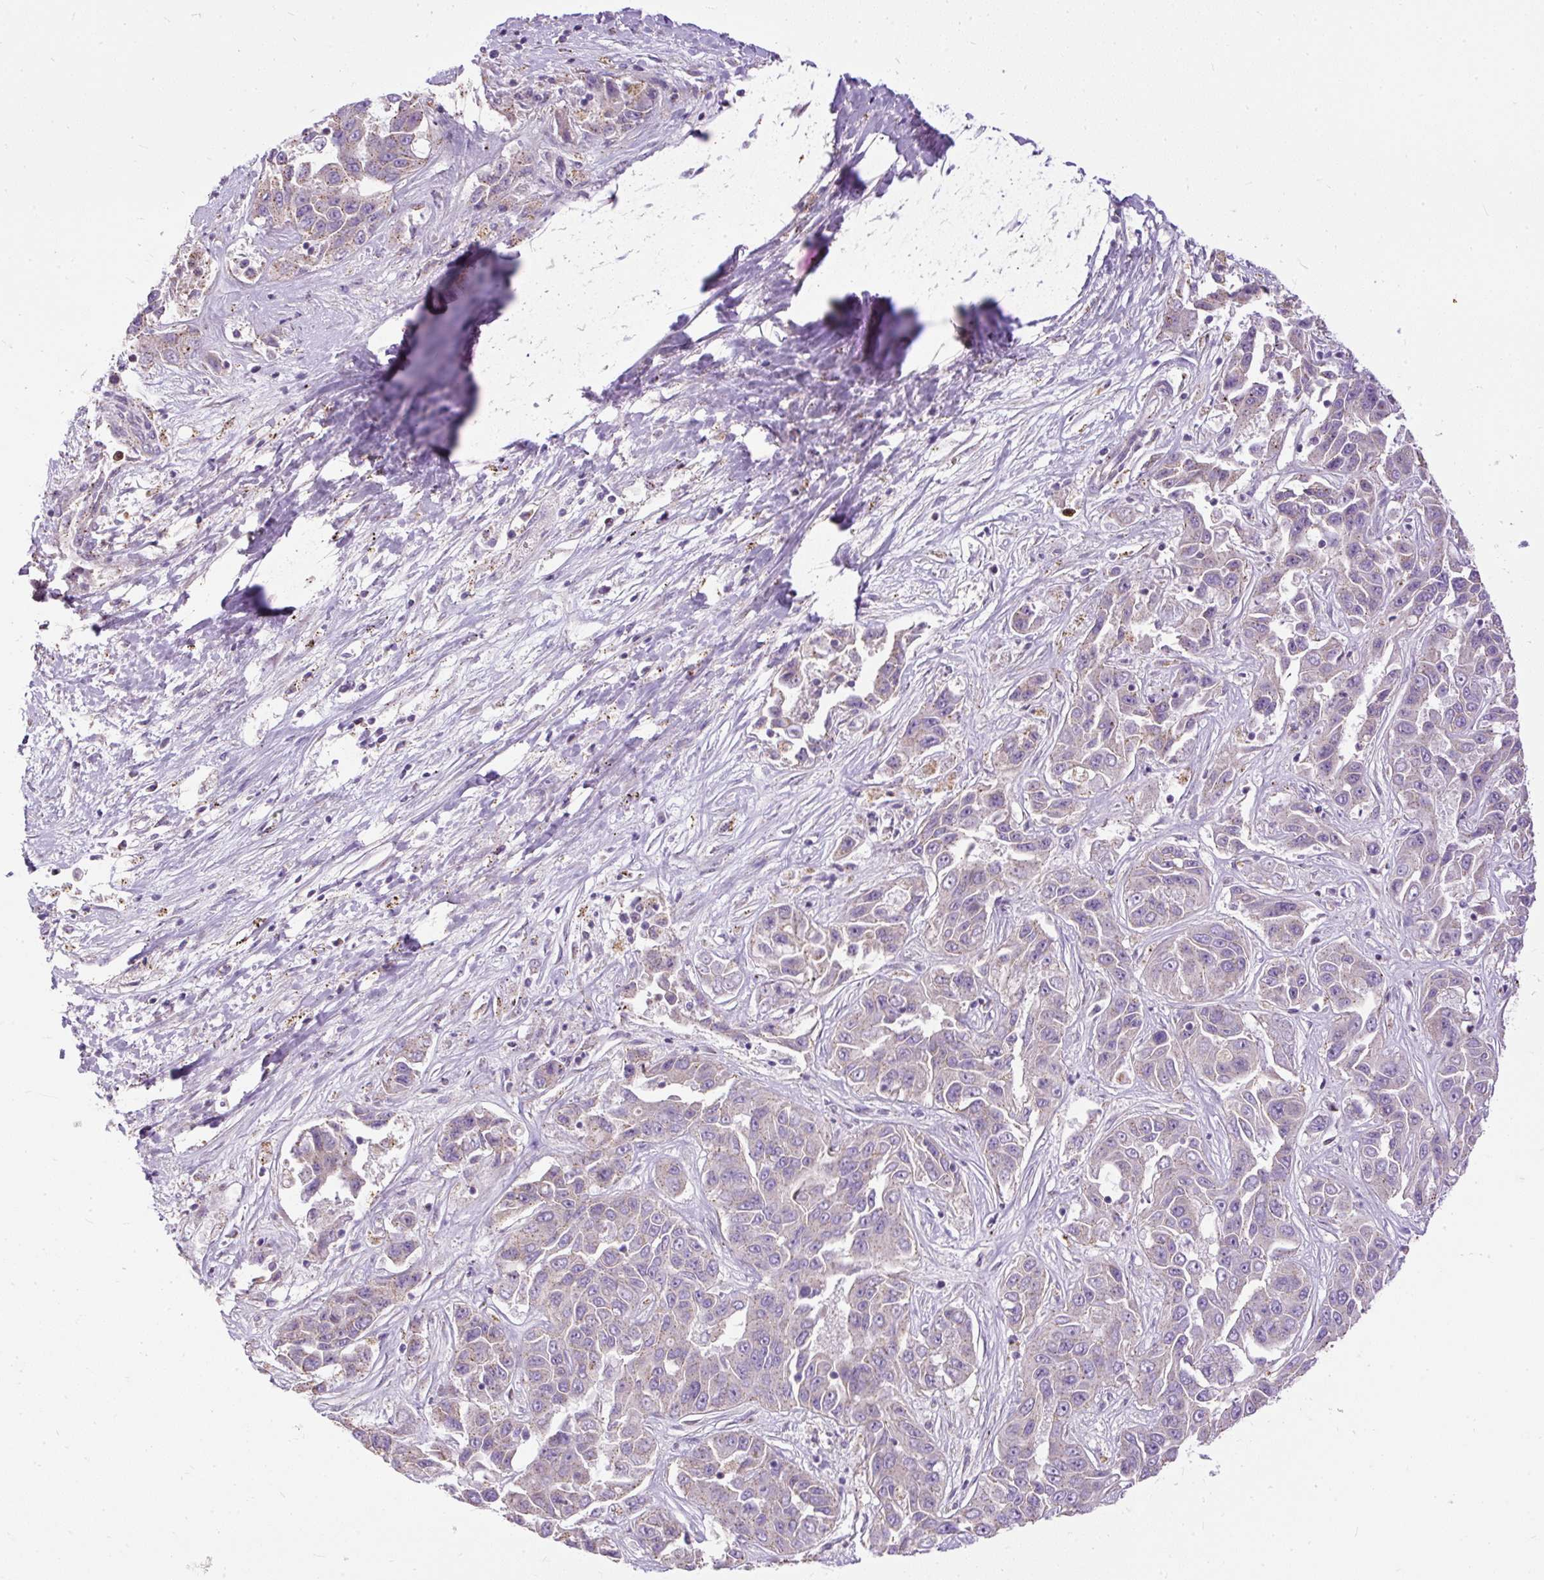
{"staining": {"intensity": "negative", "quantity": "none", "location": "none"}, "tissue": "liver cancer", "cell_type": "Tumor cells", "image_type": "cancer", "snomed": [{"axis": "morphology", "description": "Cholangiocarcinoma"}, {"axis": "topography", "description": "Liver"}], "caption": "Liver cancer (cholangiocarcinoma) was stained to show a protein in brown. There is no significant staining in tumor cells. (DAB immunohistochemistry, high magnification).", "gene": "CFAP47", "patient": {"sex": "female", "age": 52}}